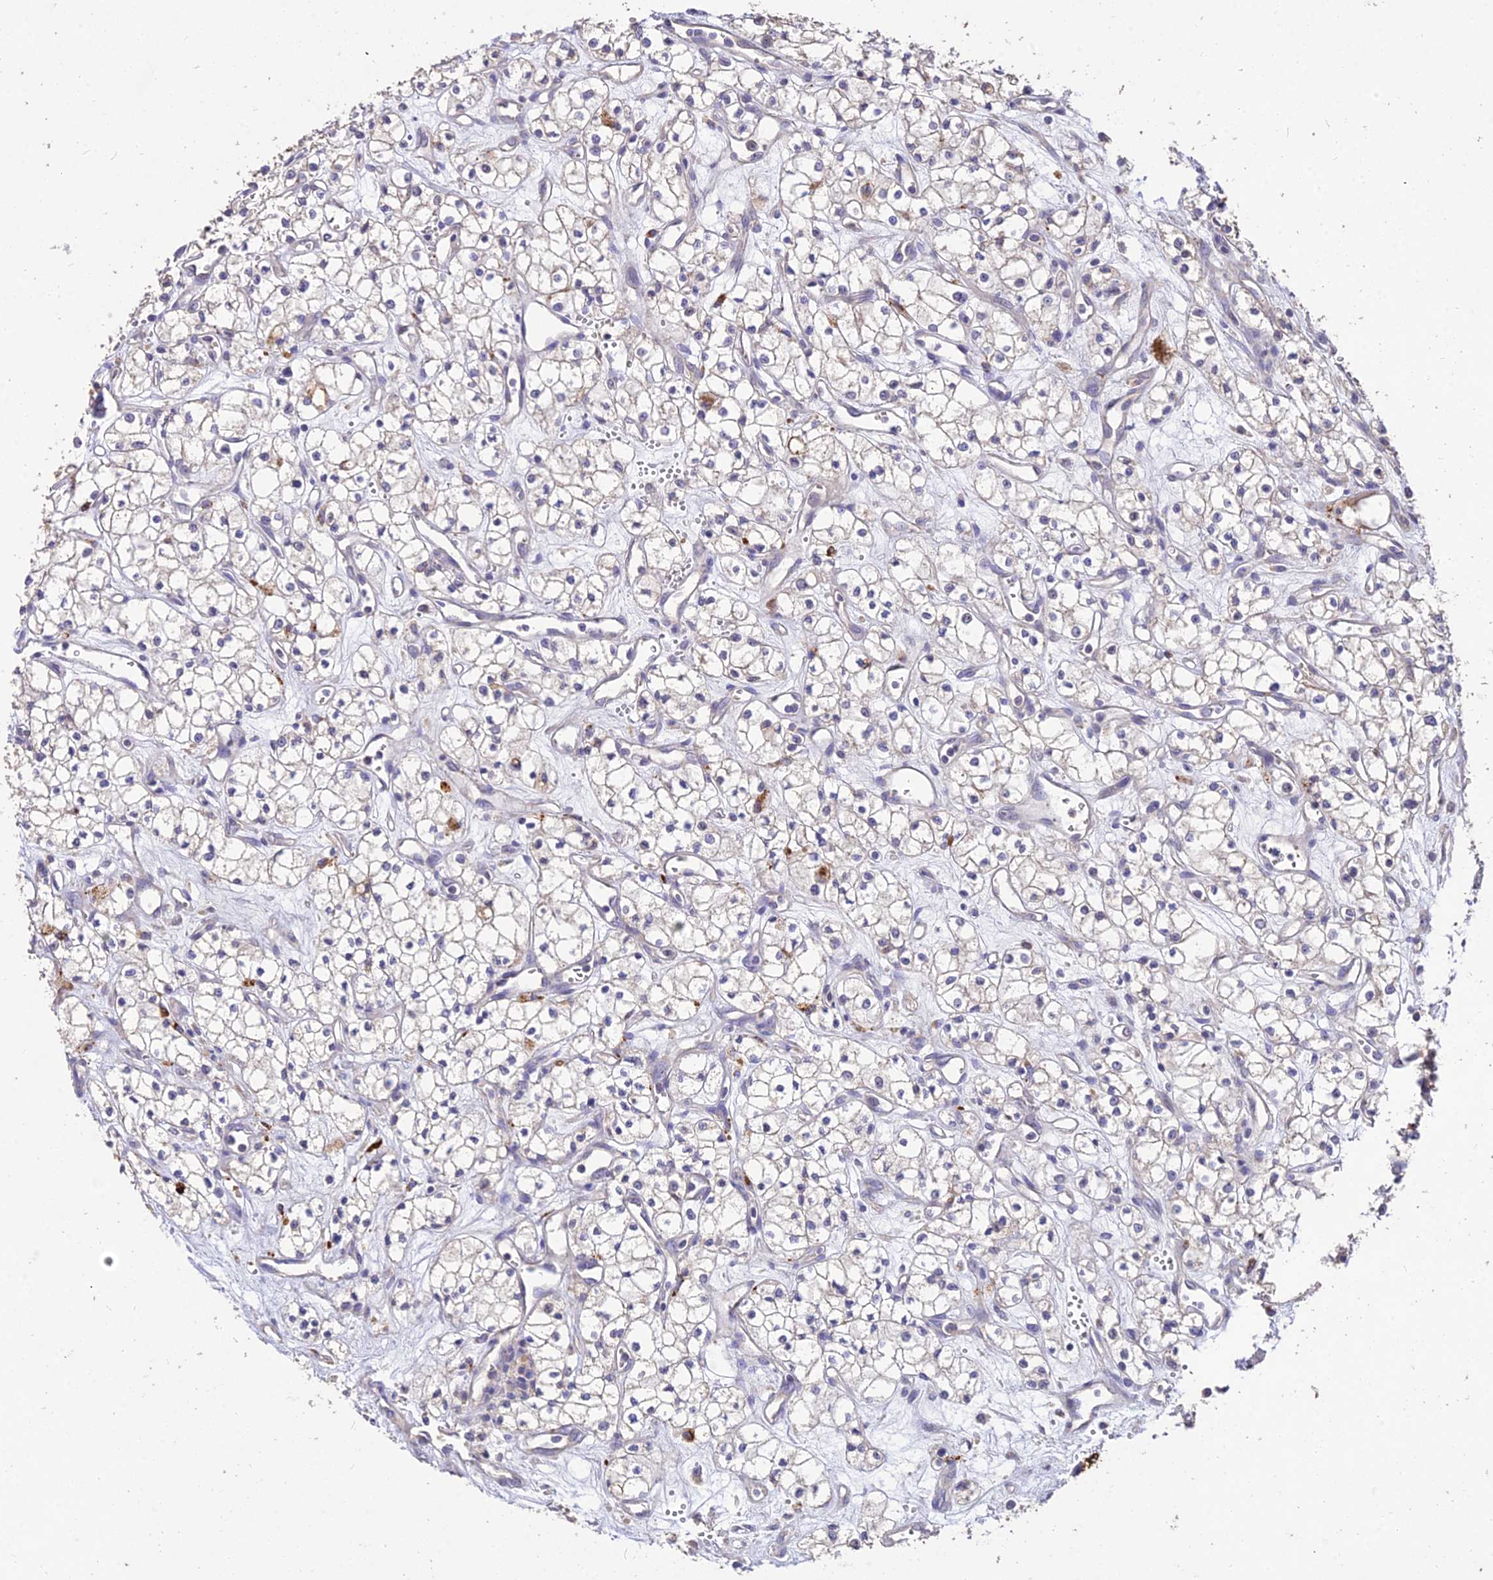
{"staining": {"intensity": "negative", "quantity": "none", "location": "none"}, "tissue": "renal cancer", "cell_type": "Tumor cells", "image_type": "cancer", "snomed": [{"axis": "morphology", "description": "Adenocarcinoma, NOS"}, {"axis": "topography", "description": "Kidney"}], "caption": "There is no significant positivity in tumor cells of renal adenocarcinoma.", "gene": "SDHD", "patient": {"sex": "male", "age": 59}}